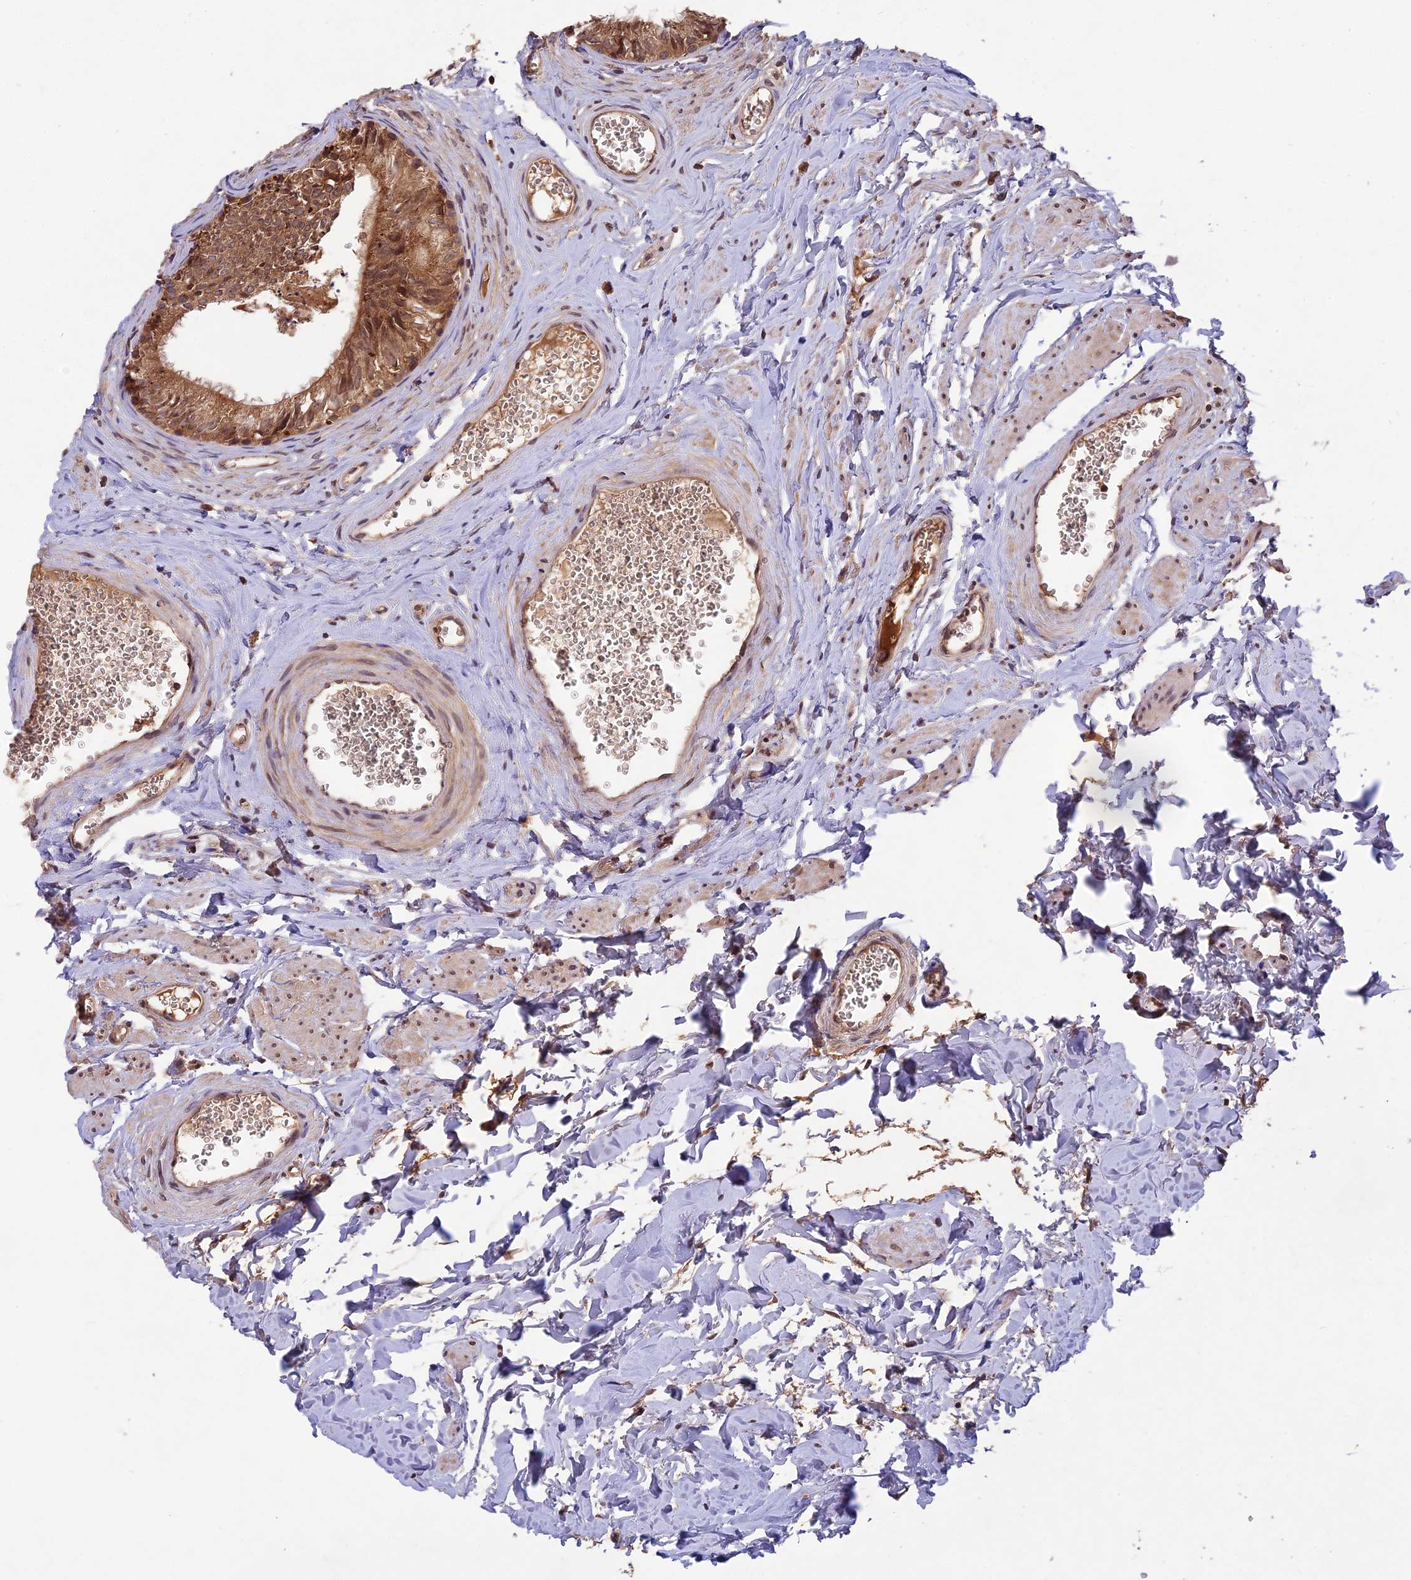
{"staining": {"intensity": "strong", "quantity": ">75%", "location": "cytoplasmic/membranous"}, "tissue": "epididymis", "cell_type": "Glandular cells", "image_type": "normal", "snomed": [{"axis": "morphology", "description": "Normal tissue, NOS"}, {"axis": "topography", "description": "Epididymis"}], "caption": "About >75% of glandular cells in normal epididymis display strong cytoplasmic/membranous protein positivity as visualized by brown immunohistochemical staining.", "gene": "CHAC1", "patient": {"sex": "male", "age": 36}}